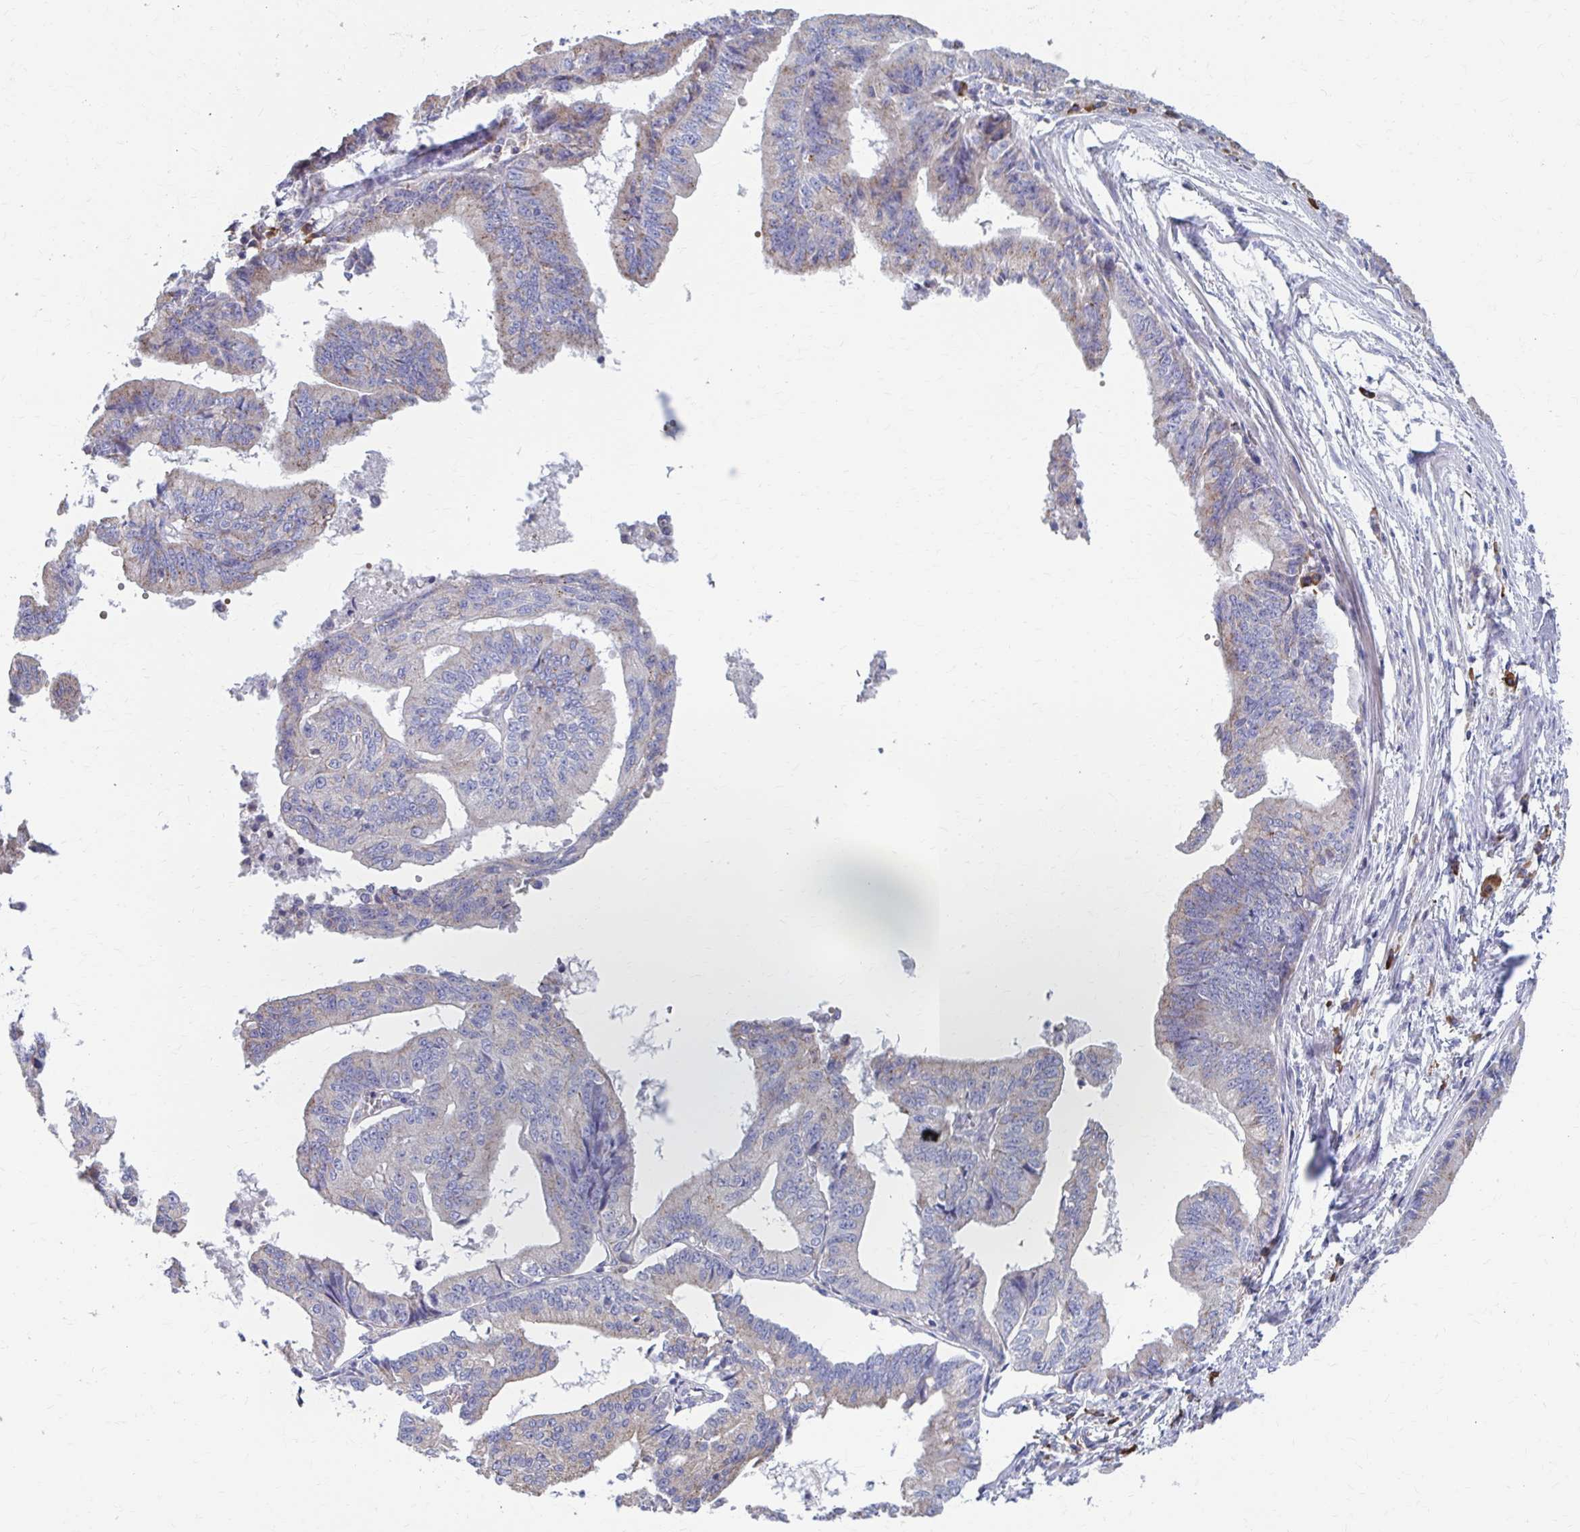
{"staining": {"intensity": "weak", "quantity": "<25%", "location": "cytoplasmic/membranous"}, "tissue": "endometrial cancer", "cell_type": "Tumor cells", "image_type": "cancer", "snomed": [{"axis": "morphology", "description": "Adenocarcinoma, NOS"}, {"axis": "topography", "description": "Endometrium"}], "caption": "An immunohistochemistry (IHC) micrograph of endometrial adenocarcinoma is shown. There is no staining in tumor cells of endometrial adenocarcinoma.", "gene": "FKBP2", "patient": {"sex": "female", "age": 65}}